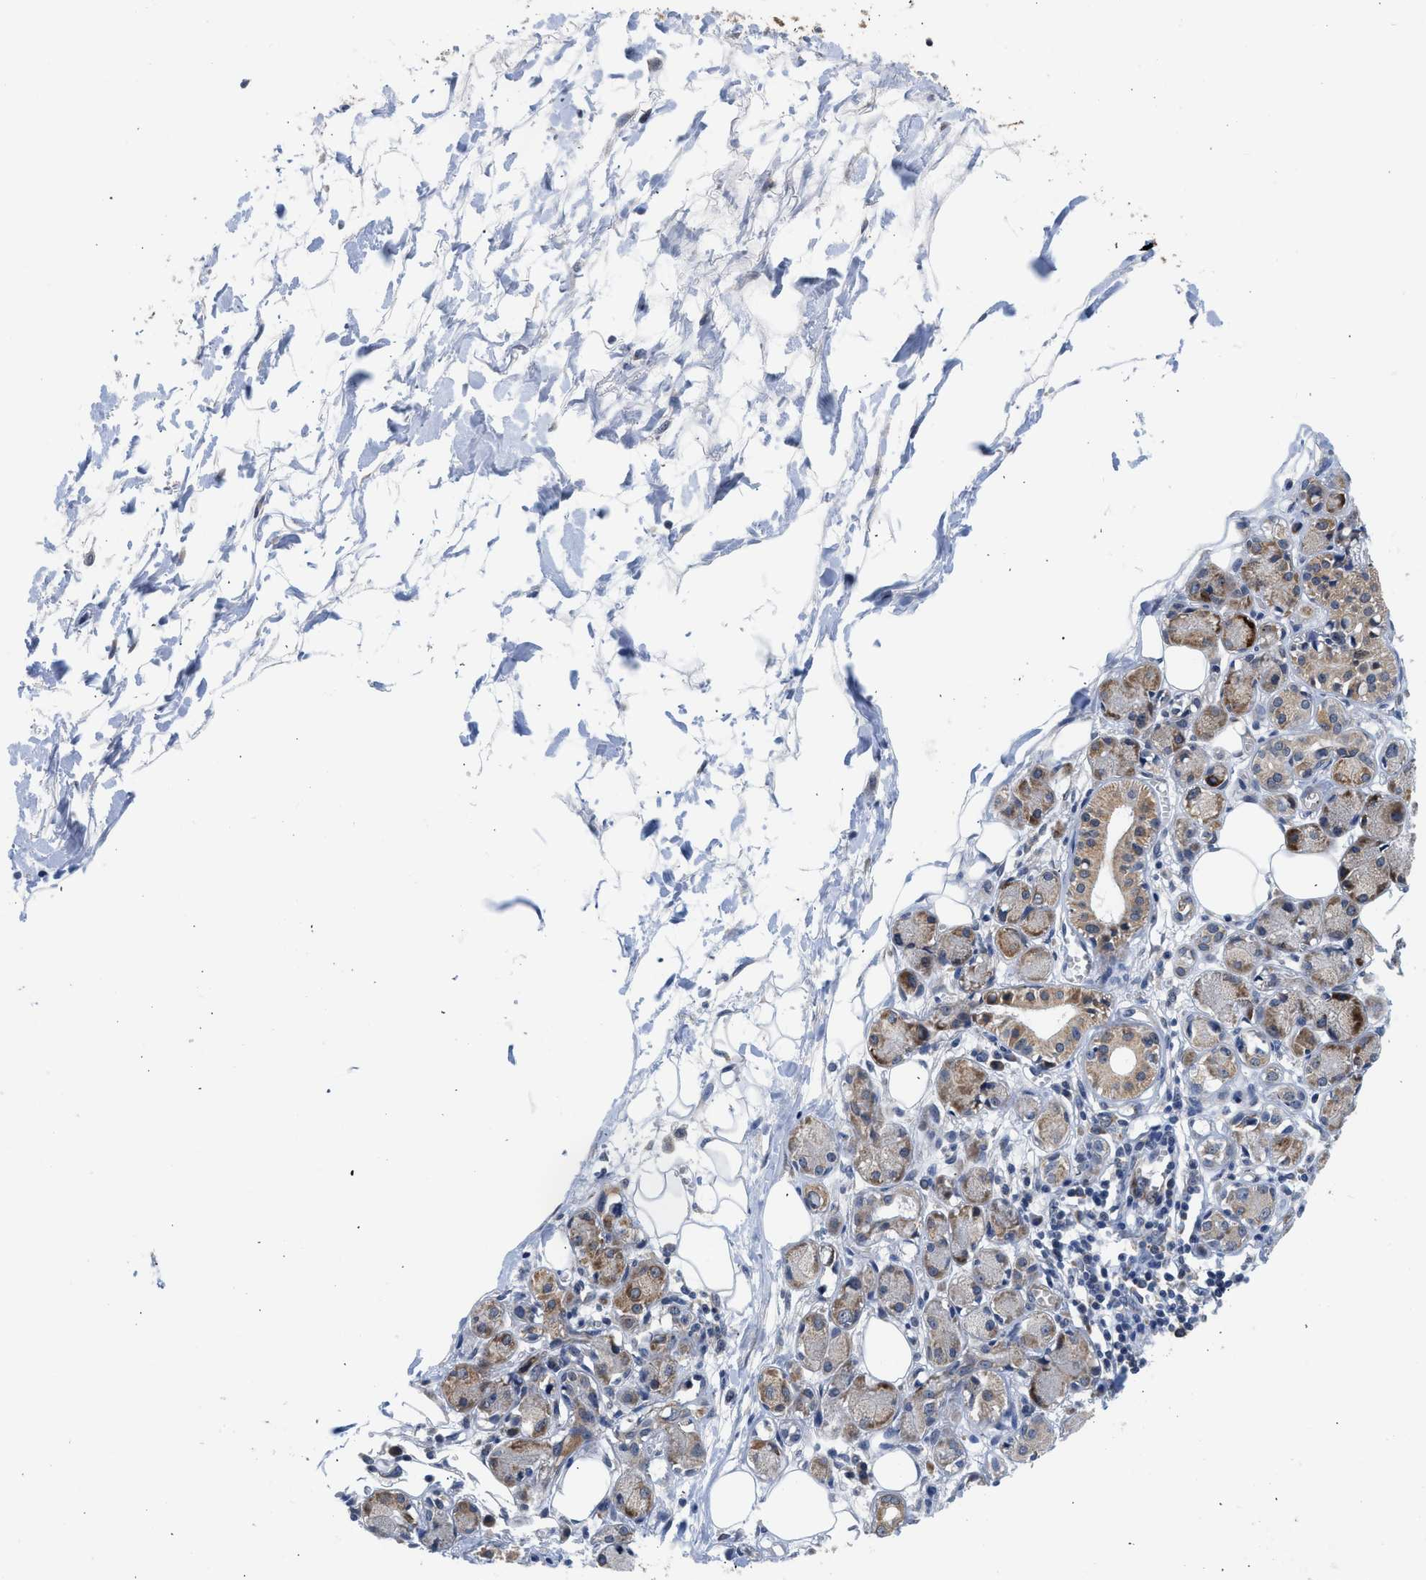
{"staining": {"intensity": "negative", "quantity": "none", "location": "none"}, "tissue": "adipose tissue", "cell_type": "Adipocytes", "image_type": "normal", "snomed": [{"axis": "morphology", "description": "Normal tissue, NOS"}, {"axis": "morphology", "description": "Inflammation, NOS"}, {"axis": "topography", "description": "Vascular tissue"}, {"axis": "topography", "description": "Salivary gland"}], "caption": "This is a photomicrograph of IHC staining of unremarkable adipose tissue, which shows no staining in adipocytes.", "gene": "POLG2", "patient": {"sex": "female", "age": 75}}